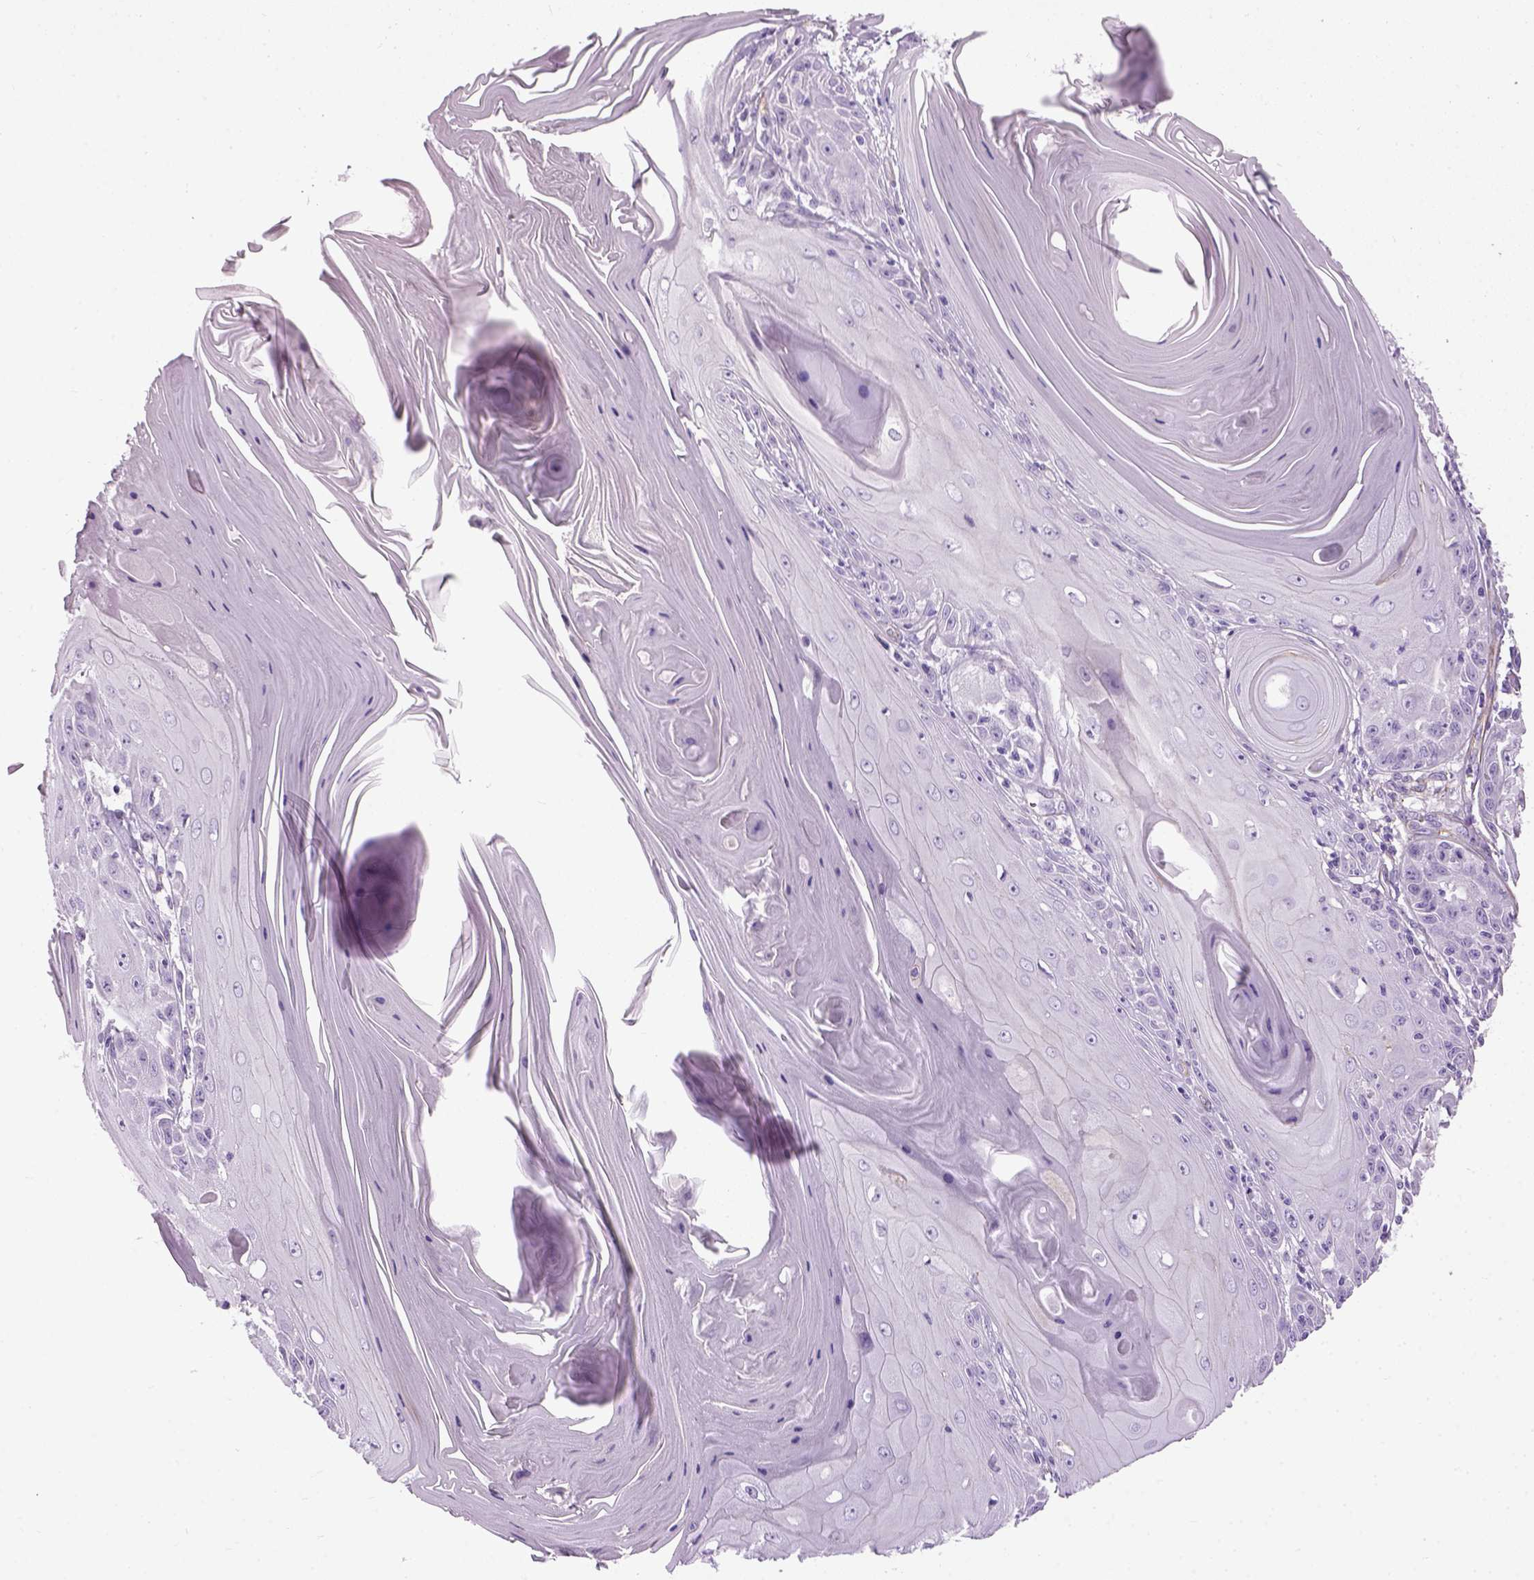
{"staining": {"intensity": "negative", "quantity": "none", "location": "none"}, "tissue": "skin cancer", "cell_type": "Tumor cells", "image_type": "cancer", "snomed": [{"axis": "morphology", "description": "Squamous cell carcinoma, NOS"}, {"axis": "topography", "description": "Skin"}, {"axis": "topography", "description": "Vulva"}], "caption": "Photomicrograph shows no protein staining in tumor cells of skin squamous cell carcinoma tissue.", "gene": "FAM161A", "patient": {"sex": "female", "age": 85}}